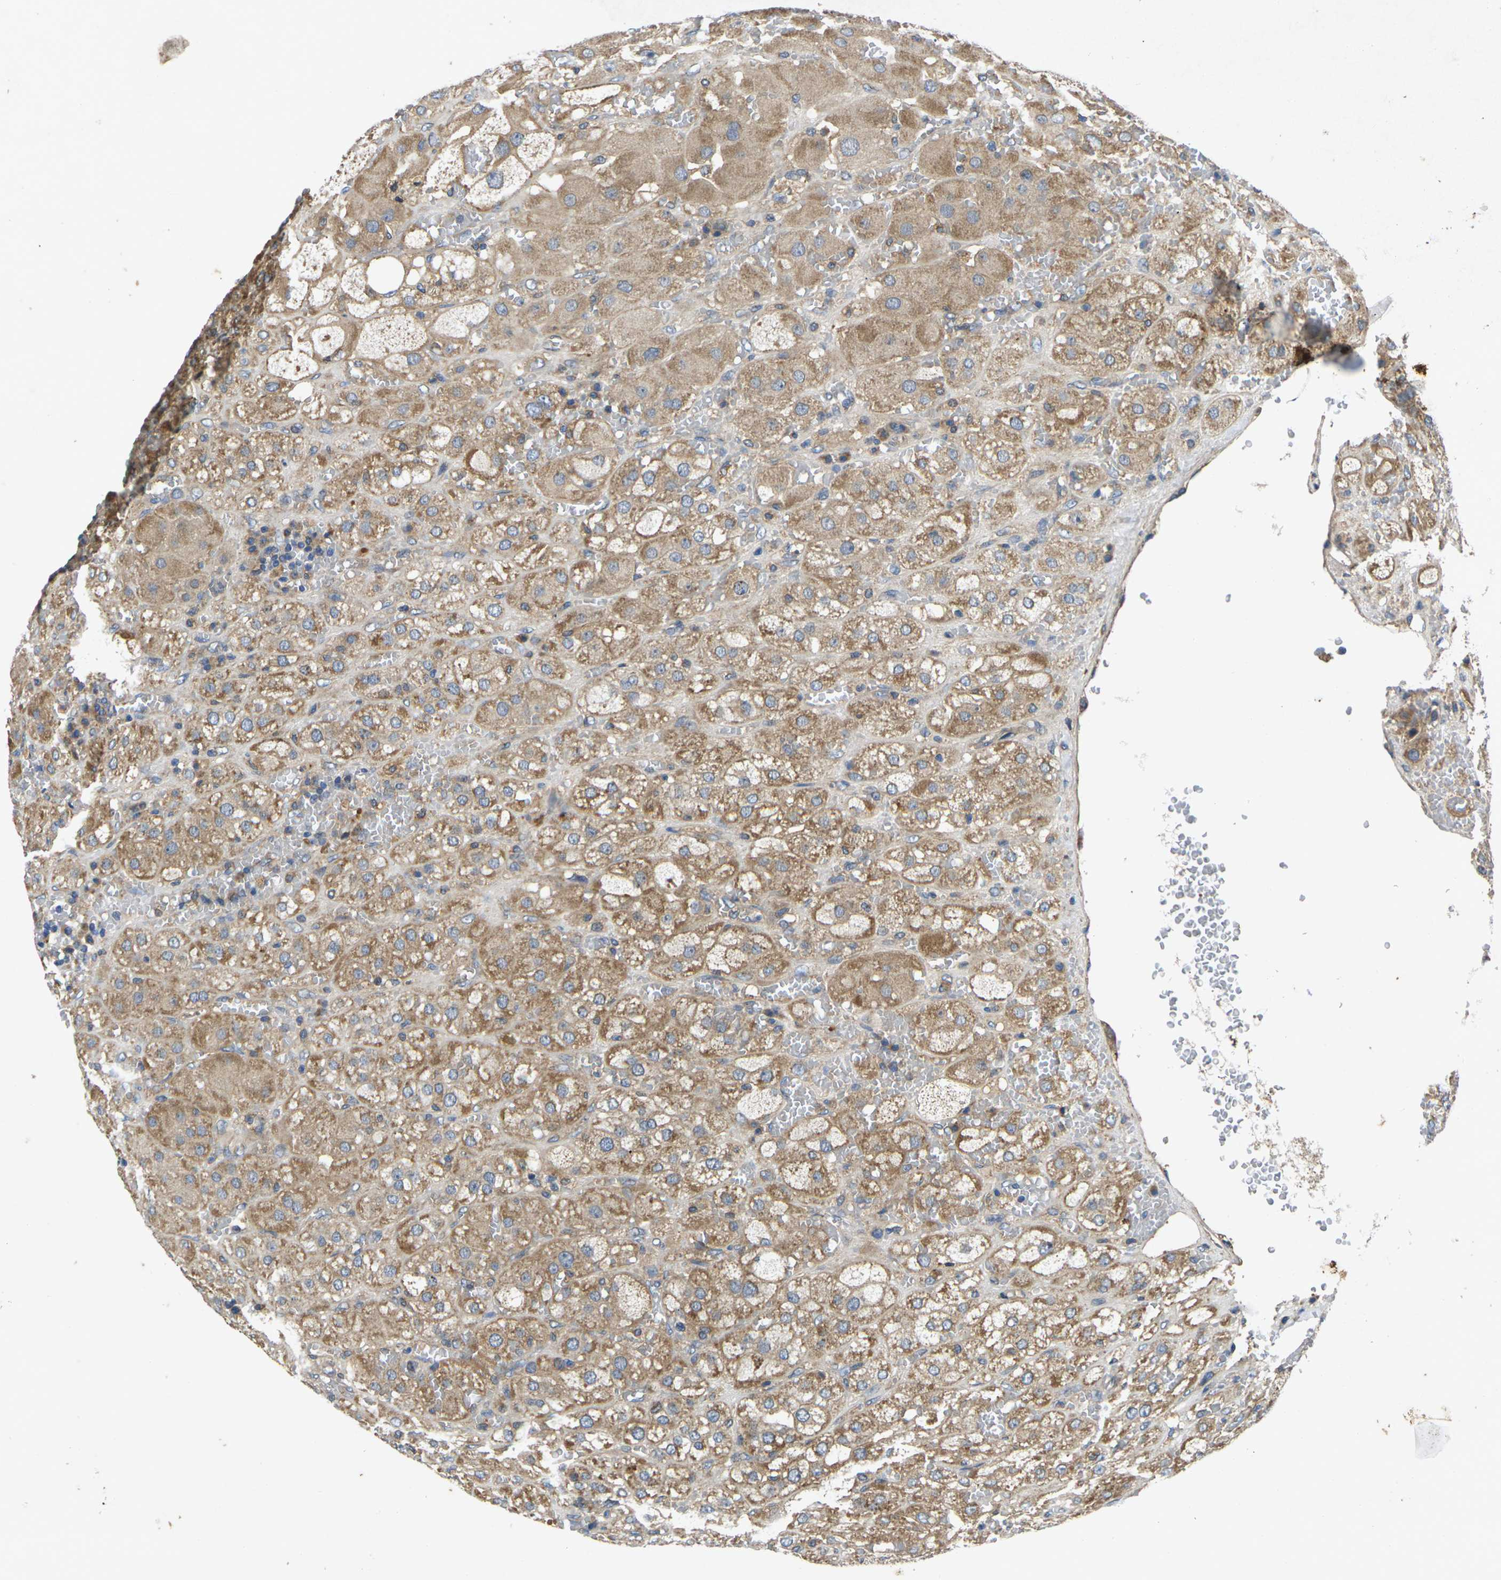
{"staining": {"intensity": "moderate", "quantity": ">75%", "location": "cytoplasmic/membranous"}, "tissue": "adrenal gland", "cell_type": "Glandular cells", "image_type": "normal", "snomed": [{"axis": "morphology", "description": "Normal tissue, NOS"}, {"axis": "topography", "description": "Adrenal gland"}], "caption": "The image shows immunohistochemical staining of benign adrenal gland. There is moderate cytoplasmic/membranous positivity is seen in approximately >75% of glandular cells.", "gene": "KIF1B", "patient": {"sex": "female", "age": 47}}